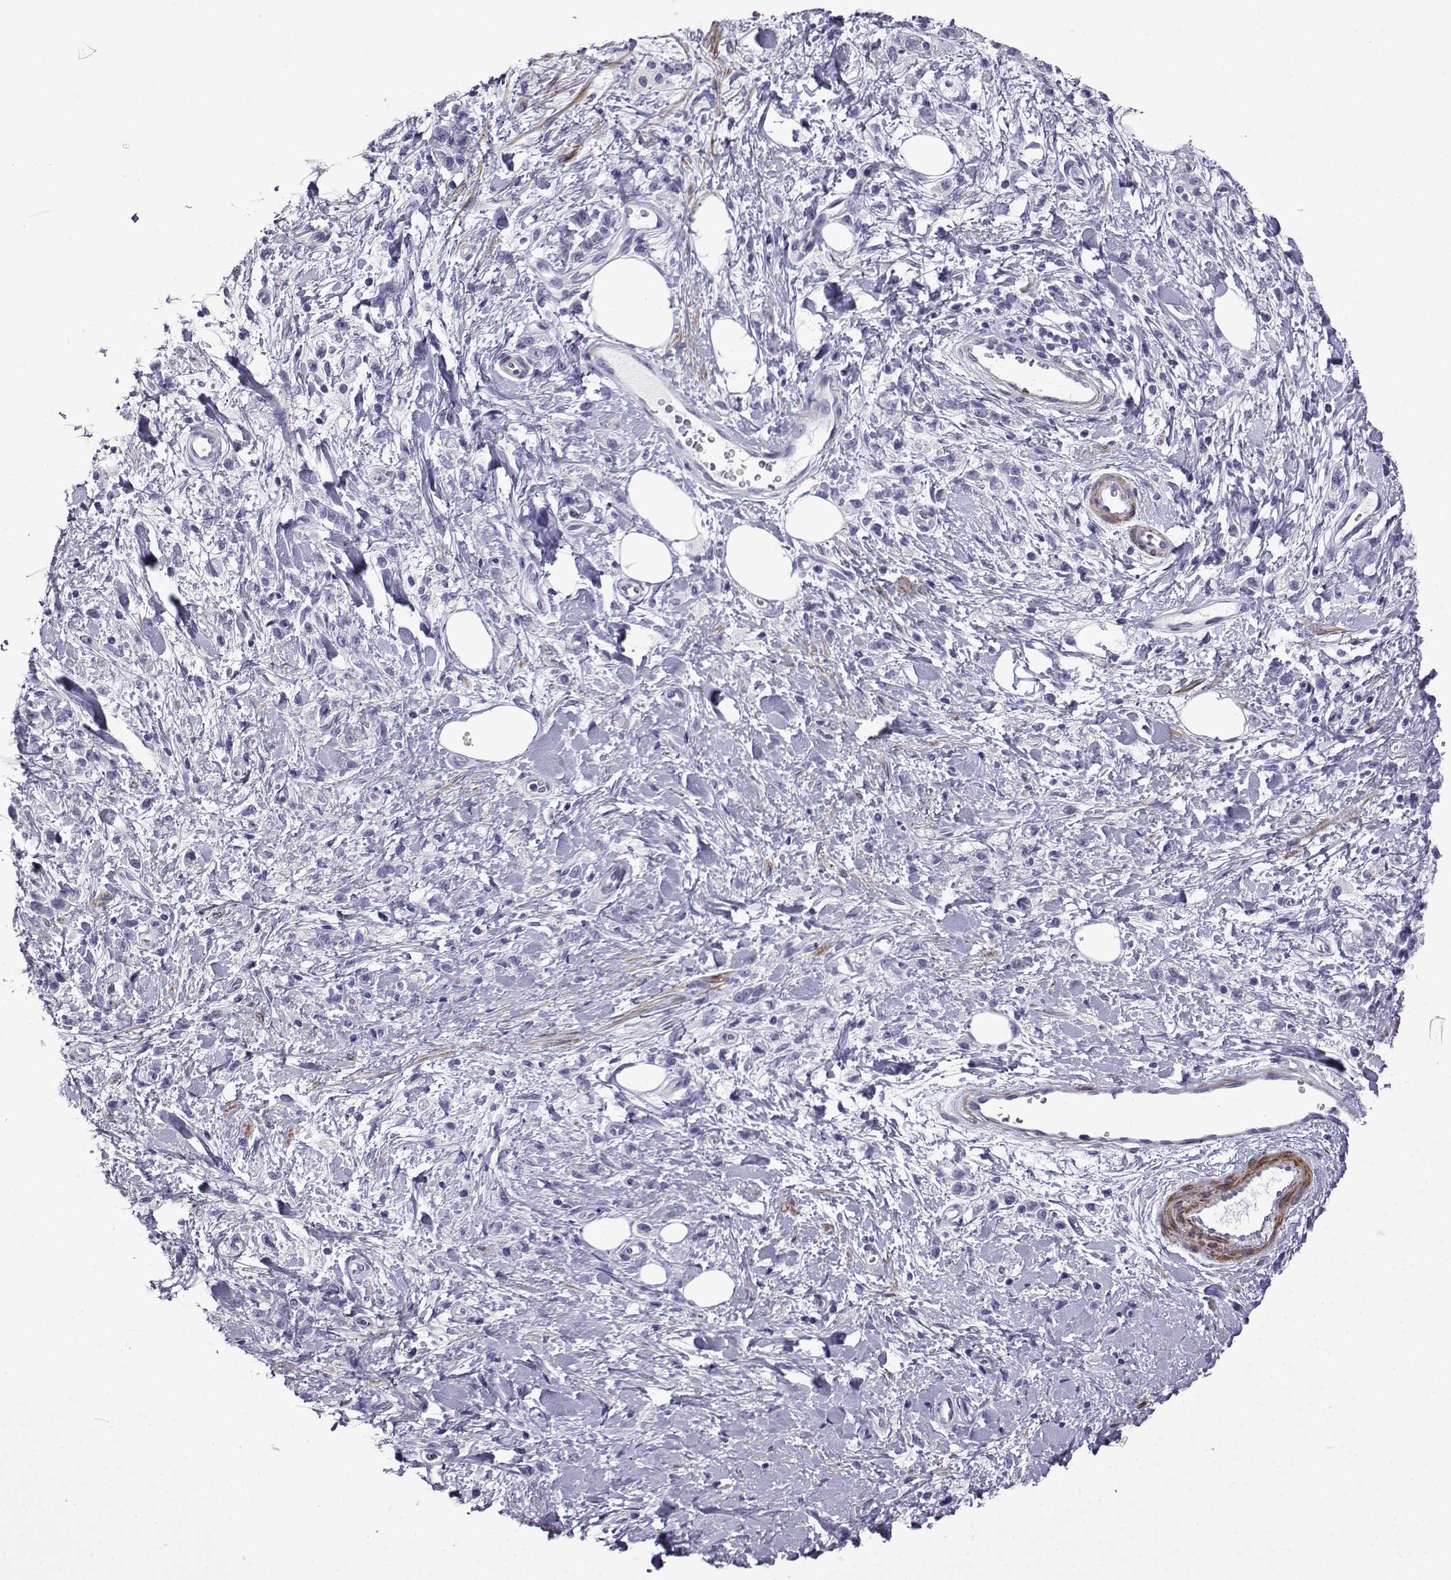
{"staining": {"intensity": "negative", "quantity": "none", "location": "none"}, "tissue": "stomach cancer", "cell_type": "Tumor cells", "image_type": "cancer", "snomed": [{"axis": "morphology", "description": "Adenocarcinoma, NOS"}, {"axis": "topography", "description": "Stomach"}], "caption": "Immunohistochemical staining of human stomach cancer (adenocarcinoma) demonstrates no significant expression in tumor cells.", "gene": "KCNF1", "patient": {"sex": "male", "age": 77}}